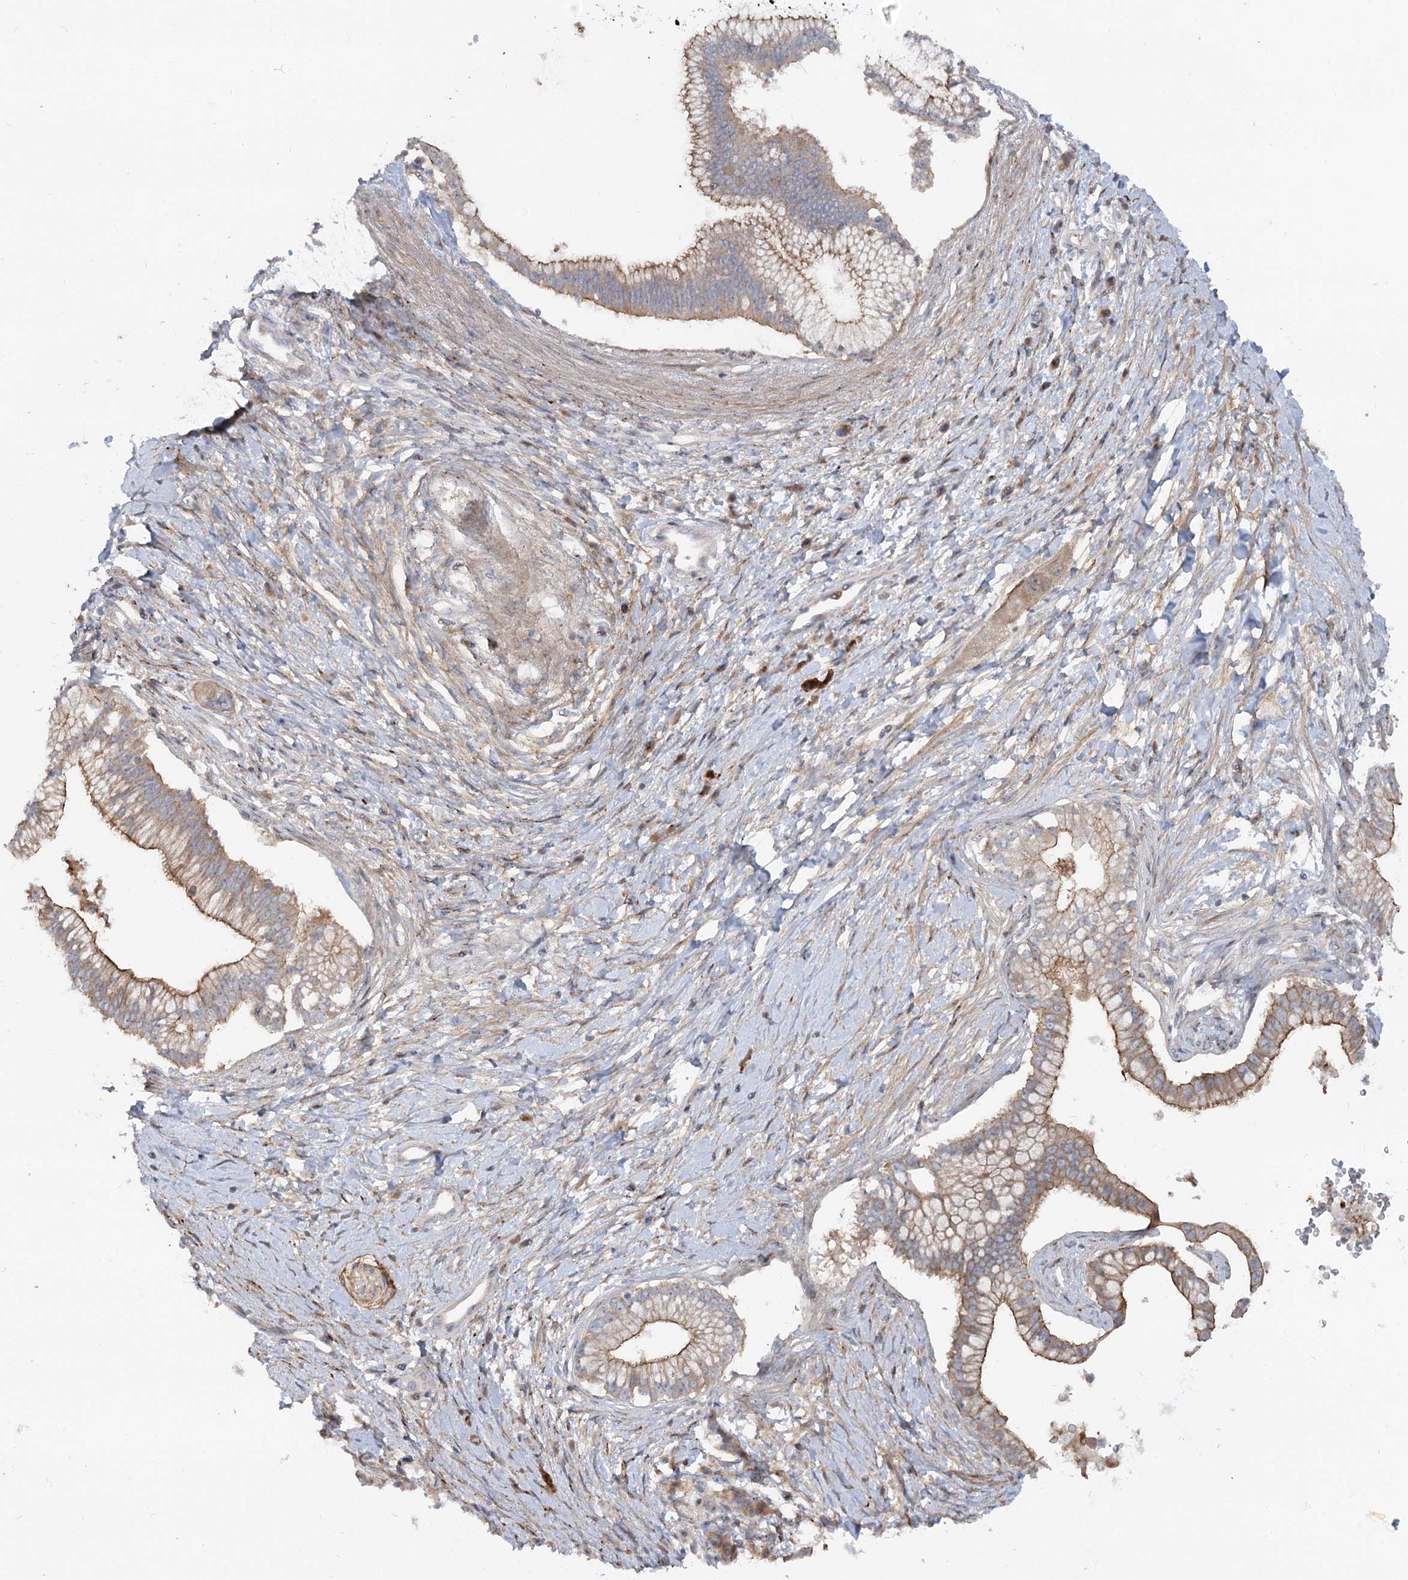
{"staining": {"intensity": "moderate", "quantity": ">75%", "location": "cytoplasmic/membranous"}, "tissue": "pancreatic cancer", "cell_type": "Tumor cells", "image_type": "cancer", "snomed": [{"axis": "morphology", "description": "Adenocarcinoma, NOS"}, {"axis": "topography", "description": "Pancreas"}], "caption": "IHC image of neoplastic tissue: human adenocarcinoma (pancreatic) stained using immunohistochemistry (IHC) displays medium levels of moderate protein expression localized specifically in the cytoplasmic/membranous of tumor cells, appearing as a cytoplasmic/membranous brown color.", "gene": "FGF19", "patient": {"sex": "male", "age": 68}}